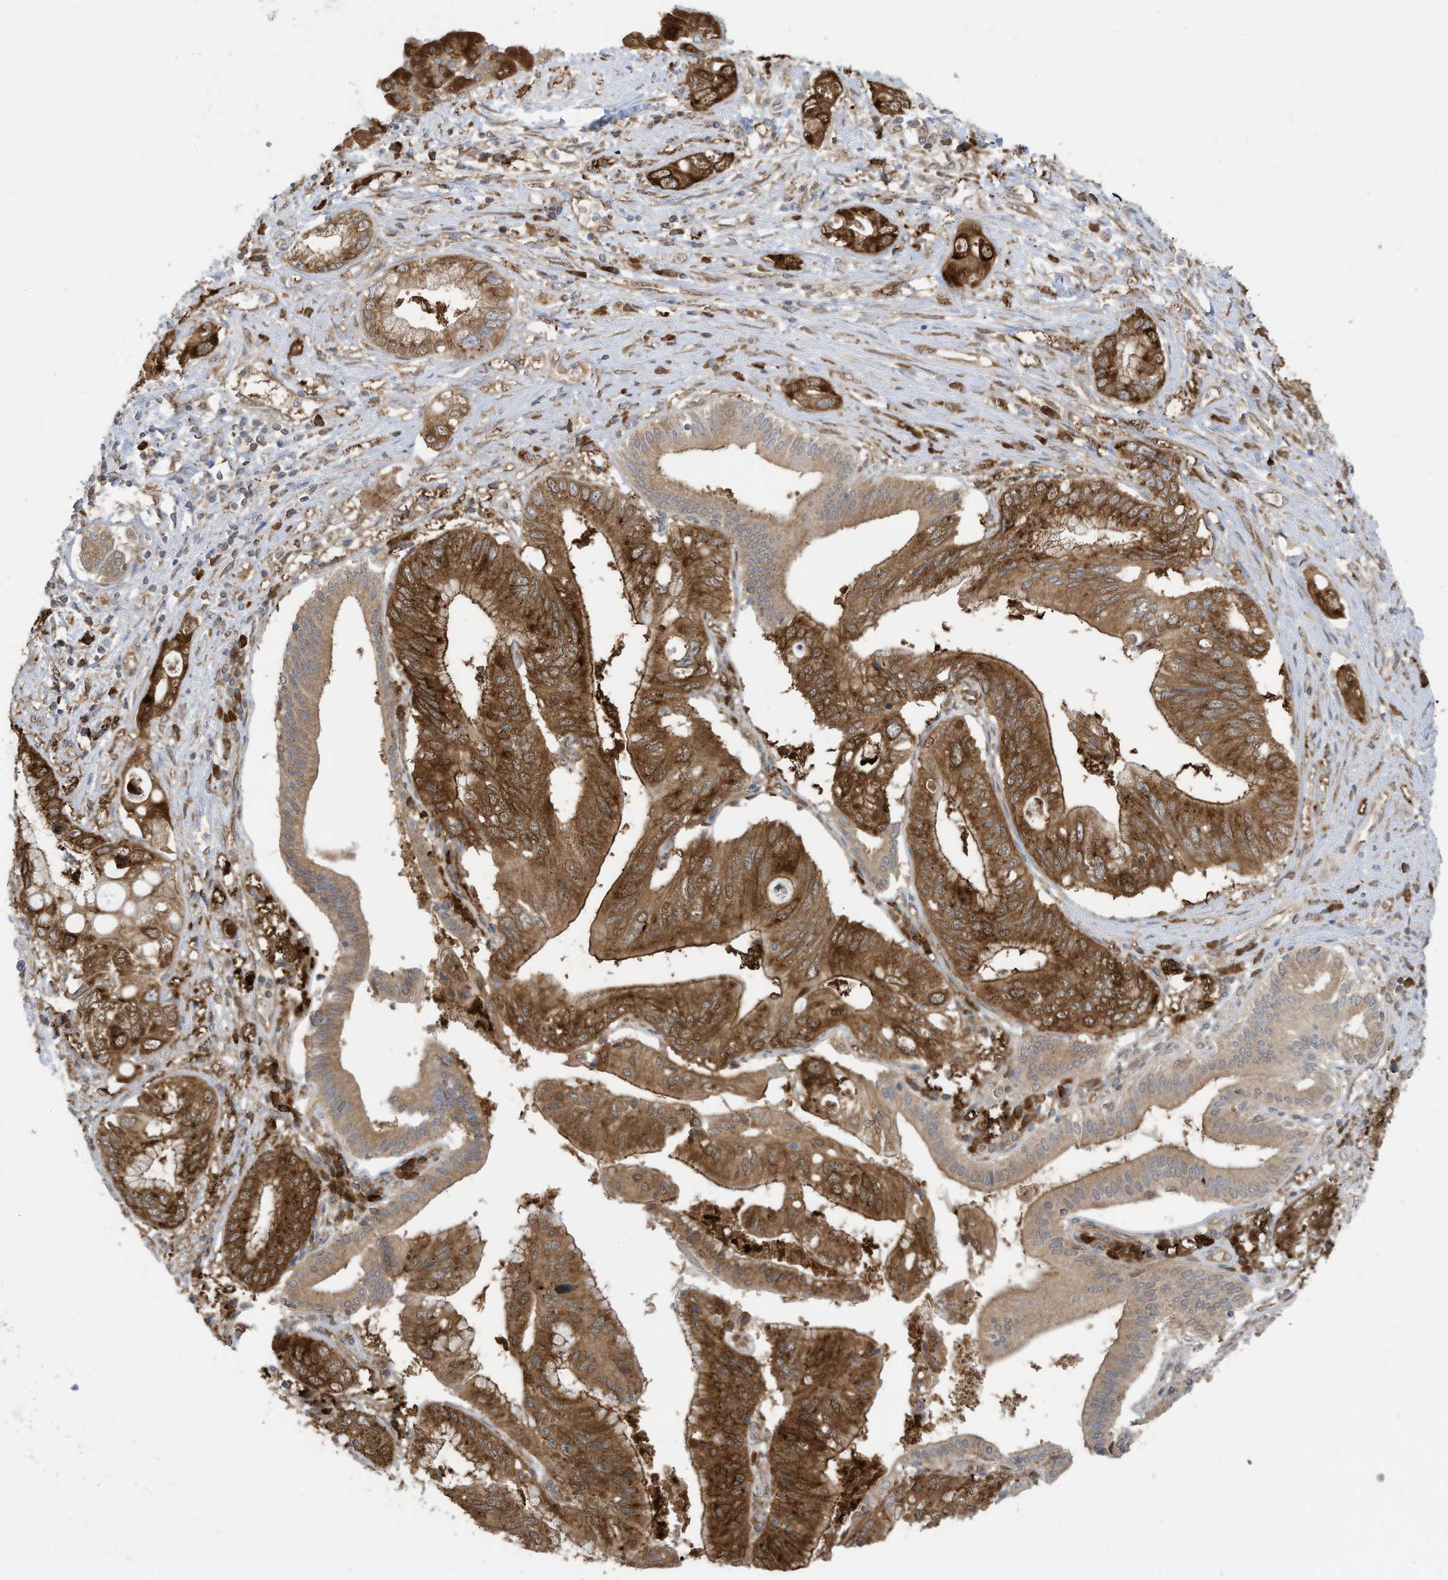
{"staining": {"intensity": "moderate", "quantity": ">75%", "location": "cytoplasmic/membranous"}, "tissue": "pancreatic cancer", "cell_type": "Tumor cells", "image_type": "cancer", "snomed": [{"axis": "morphology", "description": "Inflammation, NOS"}, {"axis": "morphology", "description": "Adenocarcinoma, NOS"}, {"axis": "topography", "description": "Pancreas"}], "caption": "There is medium levels of moderate cytoplasmic/membranous positivity in tumor cells of pancreatic cancer (adenocarcinoma), as demonstrated by immunohistochemical staining (brown color).", "gene": "USE1", "patient": {"sex": "female", "age": 56}}